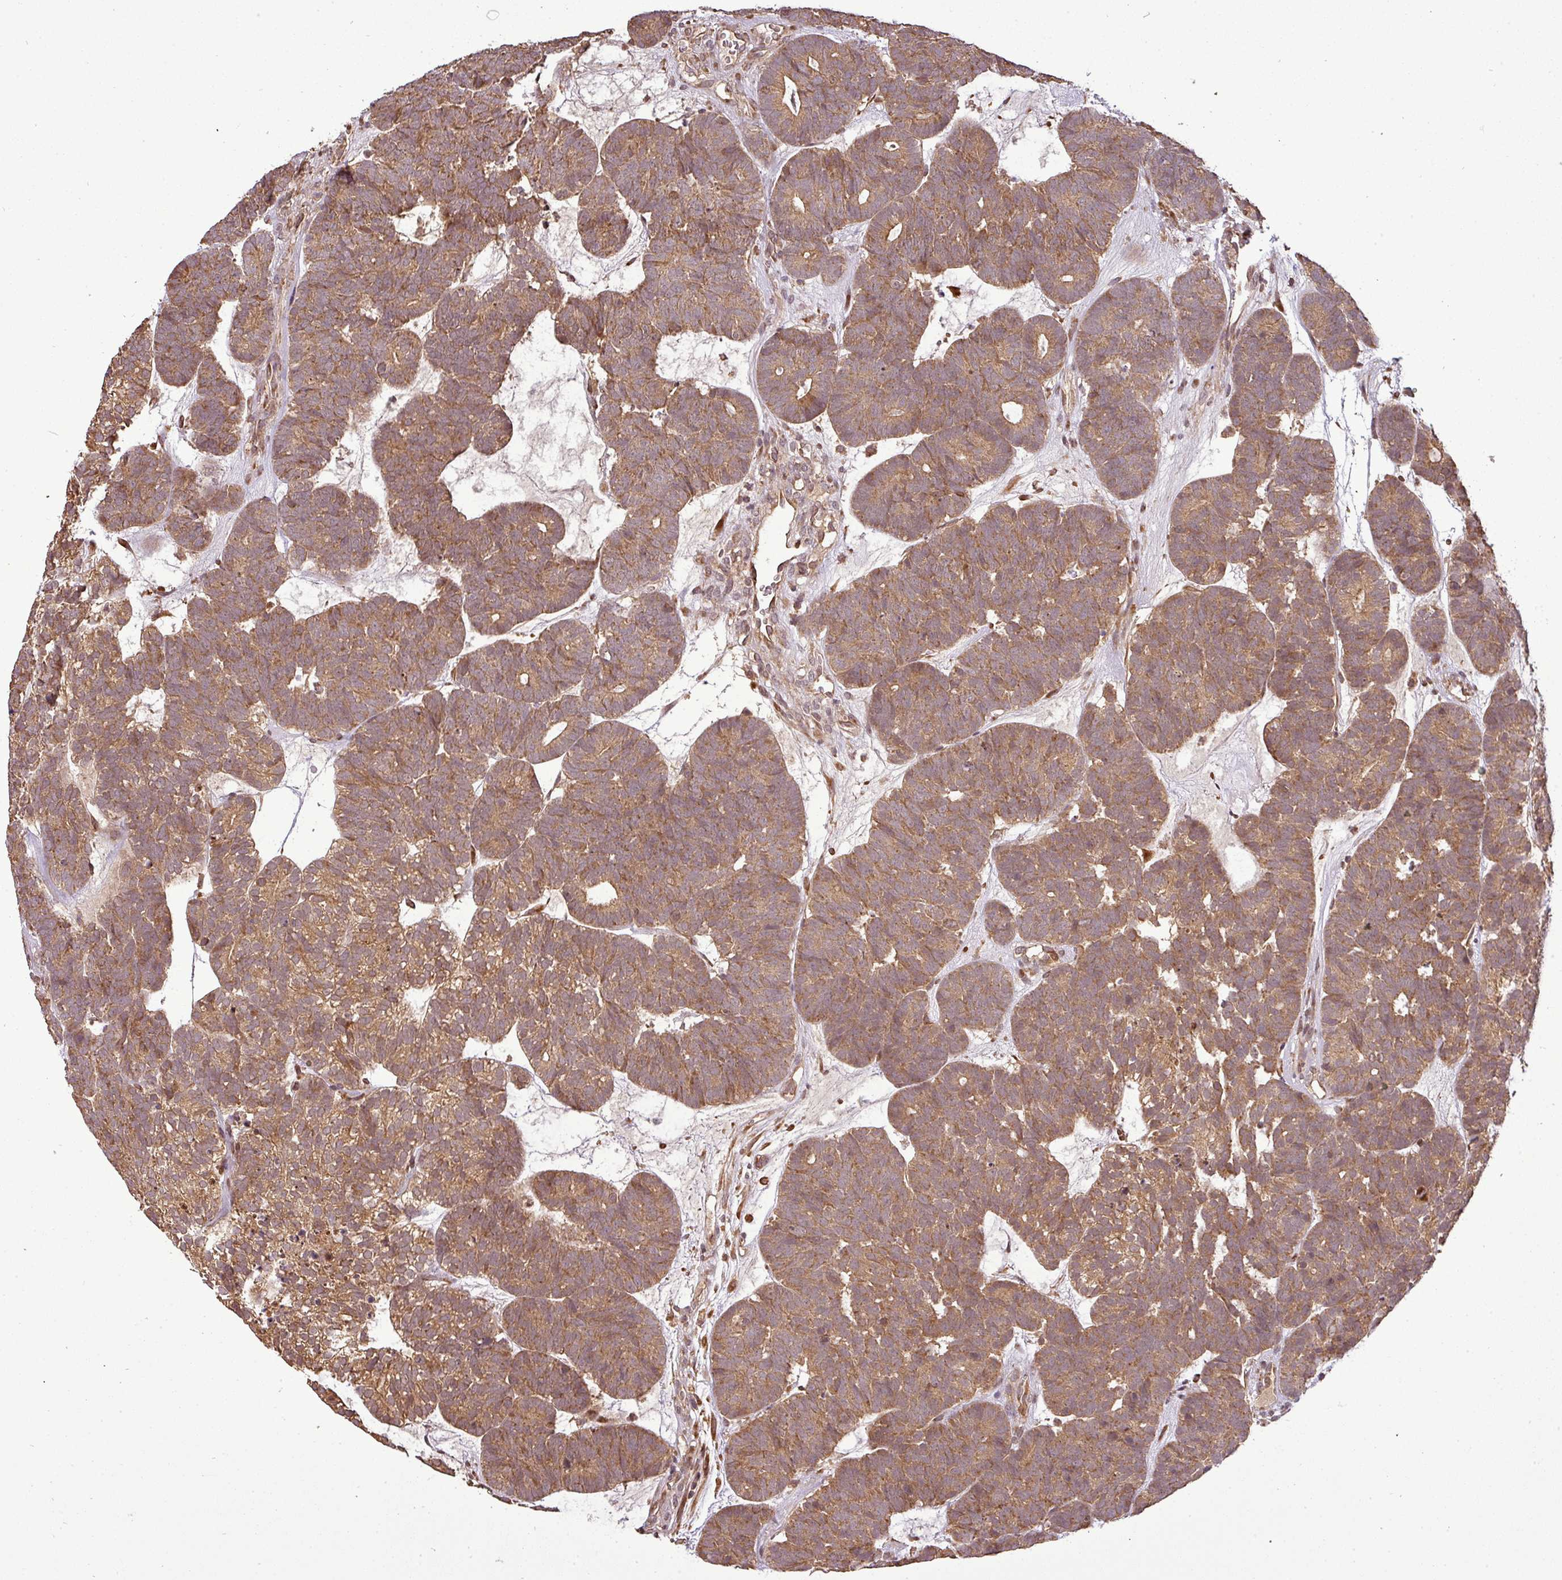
{"staining": {"intensity": "moderate", "quantity": ">75%", "location": "cytoplasmic/membranous"}, "tissue": "head and neck cancer", "cell_type": "Tumor cells", "image_type": "cancer", "snomed": [{"axis": "morphology", "description": "Adenocarcinoma, NOS"}, {"axis": "topography", "description": "Head-Neck"}], "caption": "A brown stain highlights moderate cytoplasmic/membranous expression of a protein in human head and neck adenocarcinoma tumor cells.", "gene": "FAIM", "patient": {"sex": "female", "age": 81}}